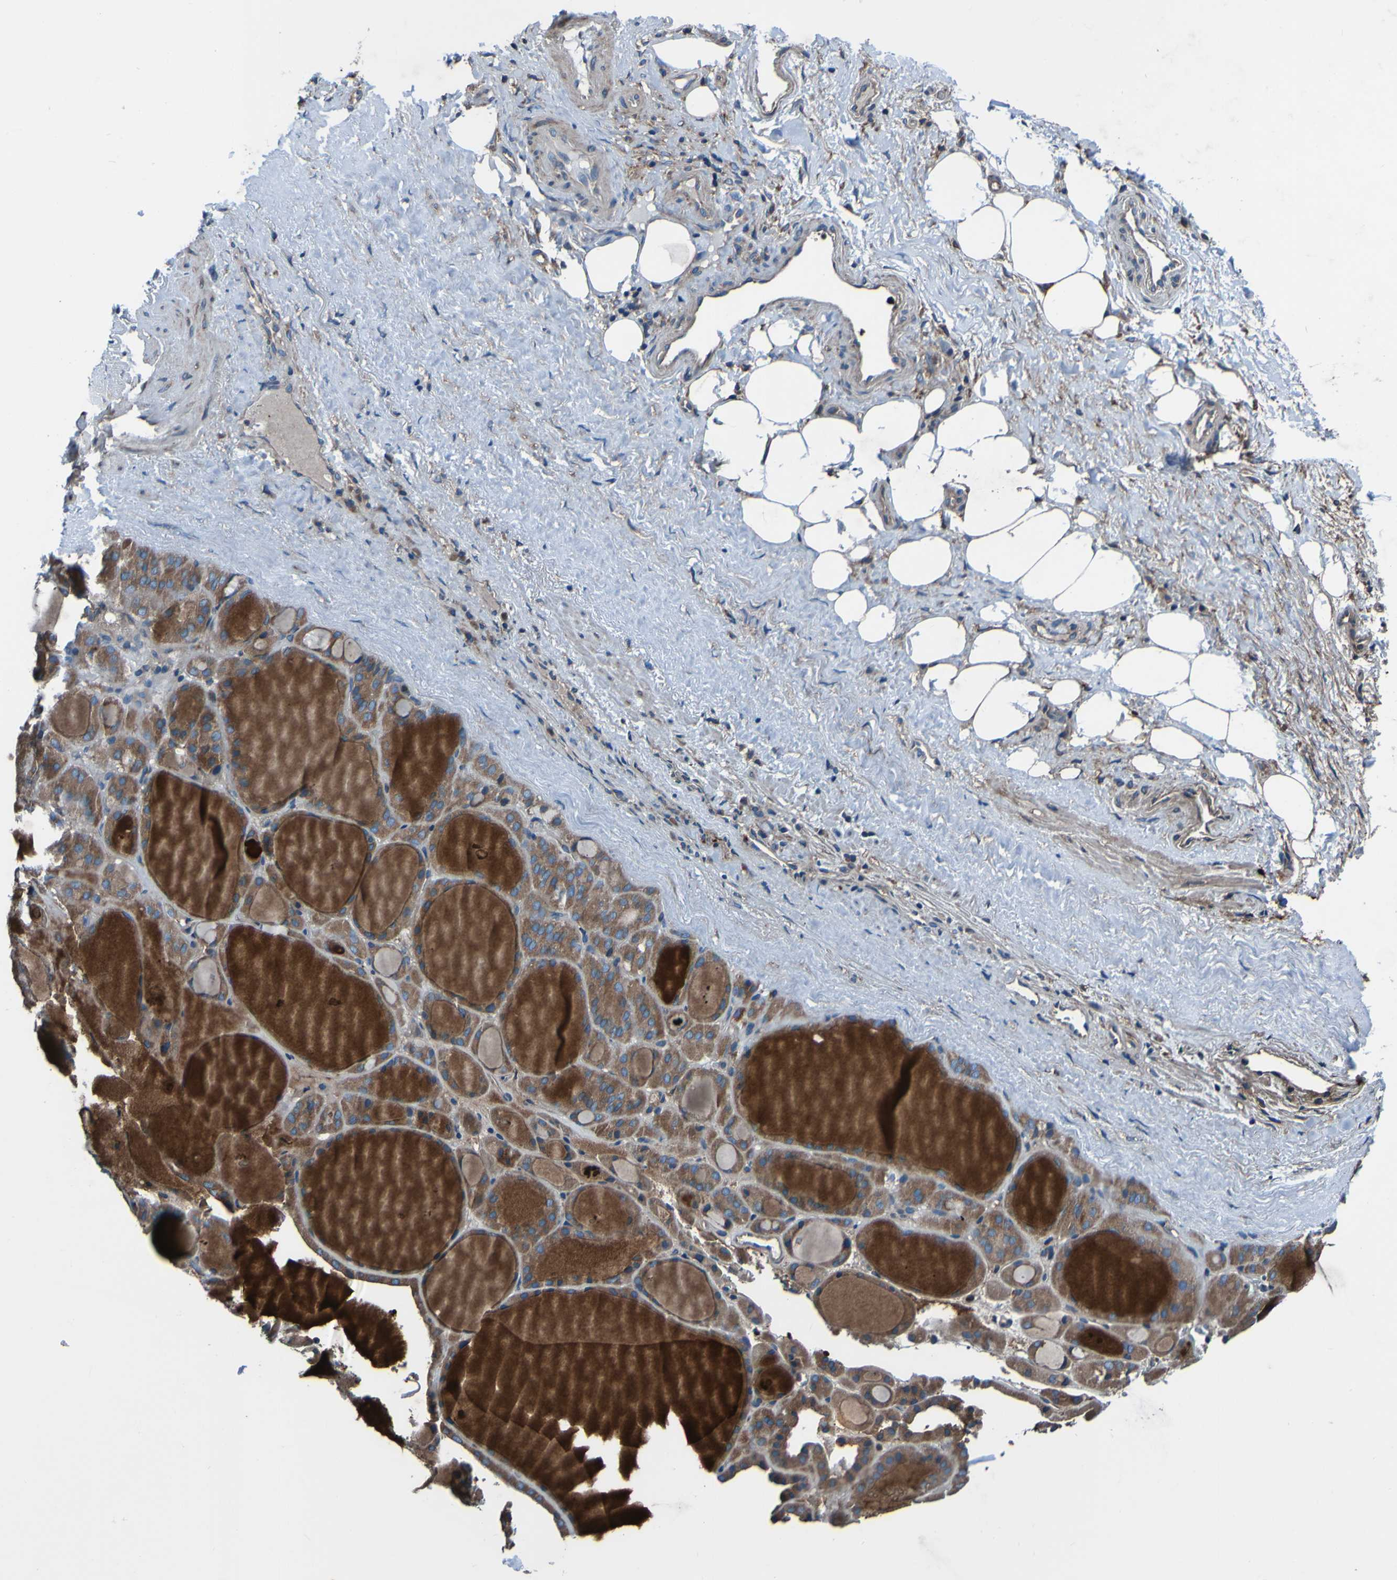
{"staining": {"intensity": "moderate", "quantity": "25%-75%", "location": "cytoplasmic/membranous"}, "tissue": "thyroid gland", "cell_type": "Glandular cells", "image_type": "normal", "snomed": [{"axis": "morphology", "description": "Normal tissue, NOS"}, {"axis": "morphology", "description": "Carcinoma, NOS"}, {"axis": "topography", "description": "Thyroid gland"}], "caption": "A high-resolution photomicrograph shows IHC staining of normal thyroid gland, which reveals moderate cytoplasmic/membranous expression in approximately 25%-75% of glandular cells. (IHC, brightfield microscopy, high magnification).", "gene": "RAB5B", "patient": {"sex": "female", "age": 86}}